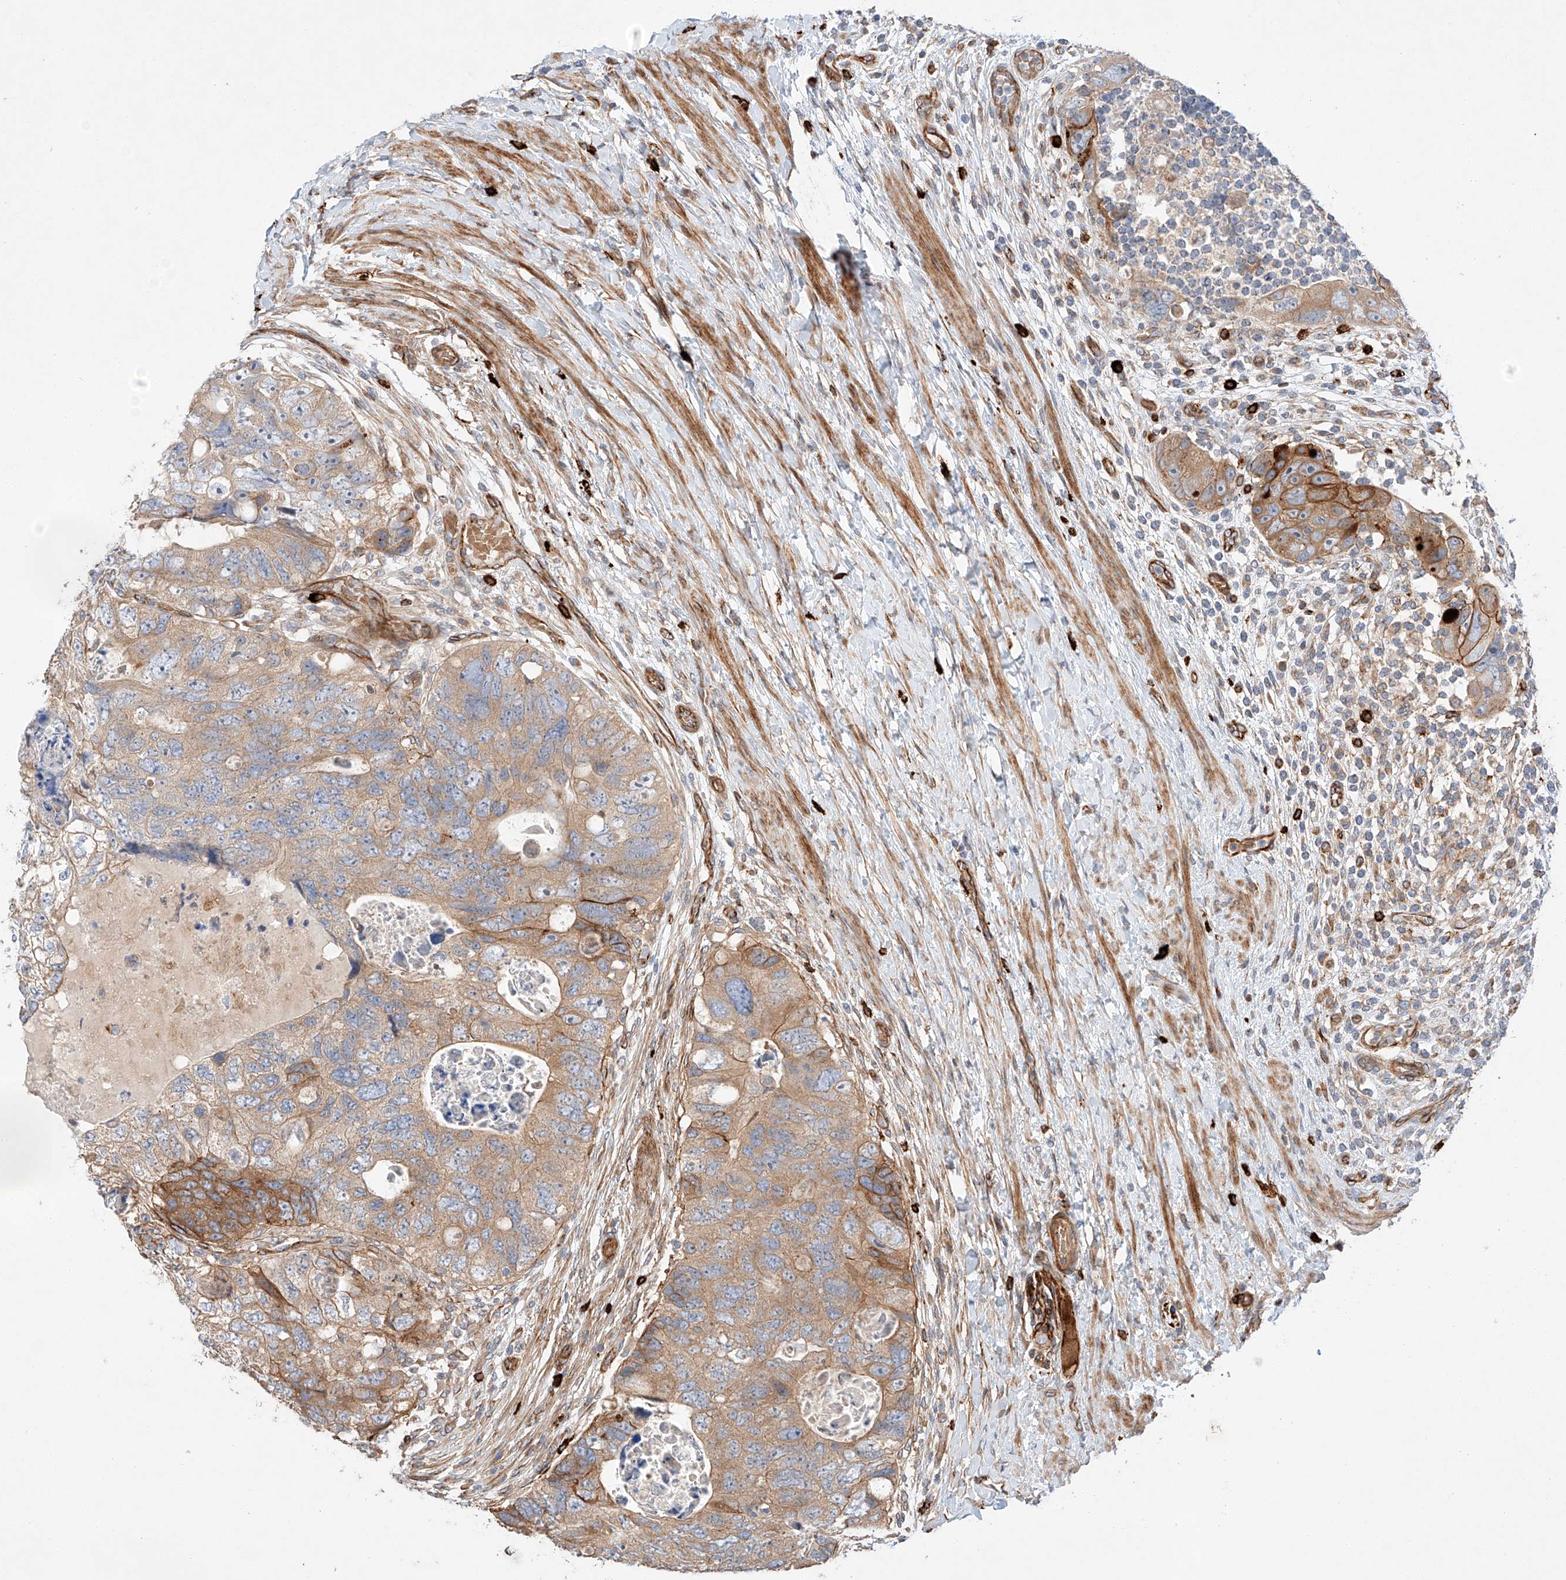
{"staining": {"intensity": "moderate", "quantity": ">75%", "location": "cytoplasmic/membranous"}, "tissue": "colorectal cancer", "cell_type": "Tumor cells", "image_type": "cancer", "snomed": [{"axis": "morphology", "description": "Adenocarcinoma, NOS"}, {"axis": "topography", "description": "Rectum"}], "caption": "Colorectal adenocarcinoma tissue displays moderate cytoplasmic/membranous positivity in about >75% of tumor cells, visualized by immunohistochemistry.", "gene": "MINDY4", "patient": {"sex": "male", "age": 59}}